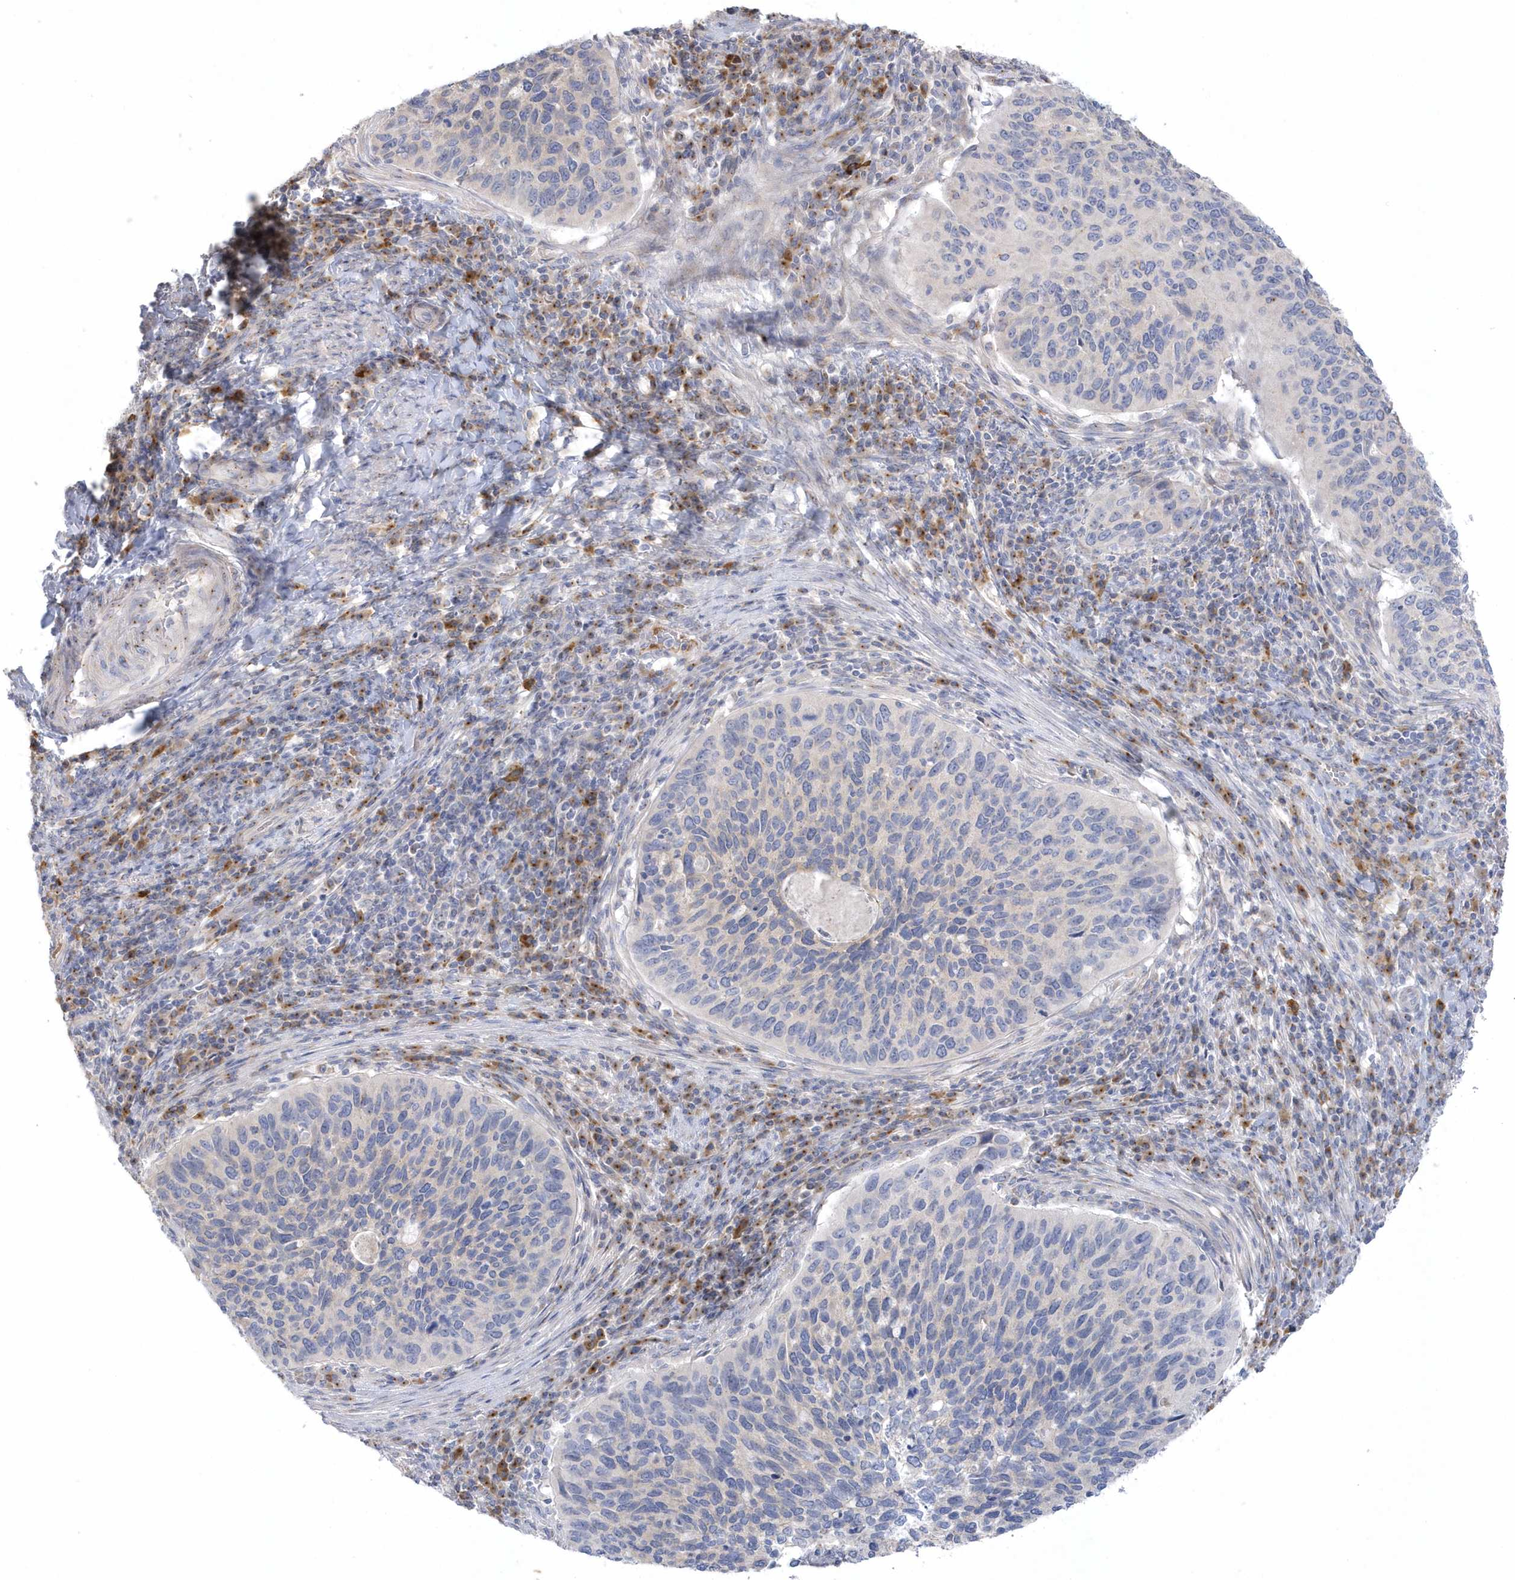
{"staining": {"intensity": "negative", "quantity": "none", "location": "none"}, "tissue": "cervical cancer", "cell_type": "Tumor cells", "image_type": "cancer", "snomed": [{"axis": "morphology", "description": "Squamous cell carcinoma, NOS"}, {"axis": "topography", "description": "Cervix"}], "caption": "Tumor cells show no significant expression in cervical squamous cell carcinoma.", "gene": "SEMA3D", "patient": {"sex": "female", "age": 38}}